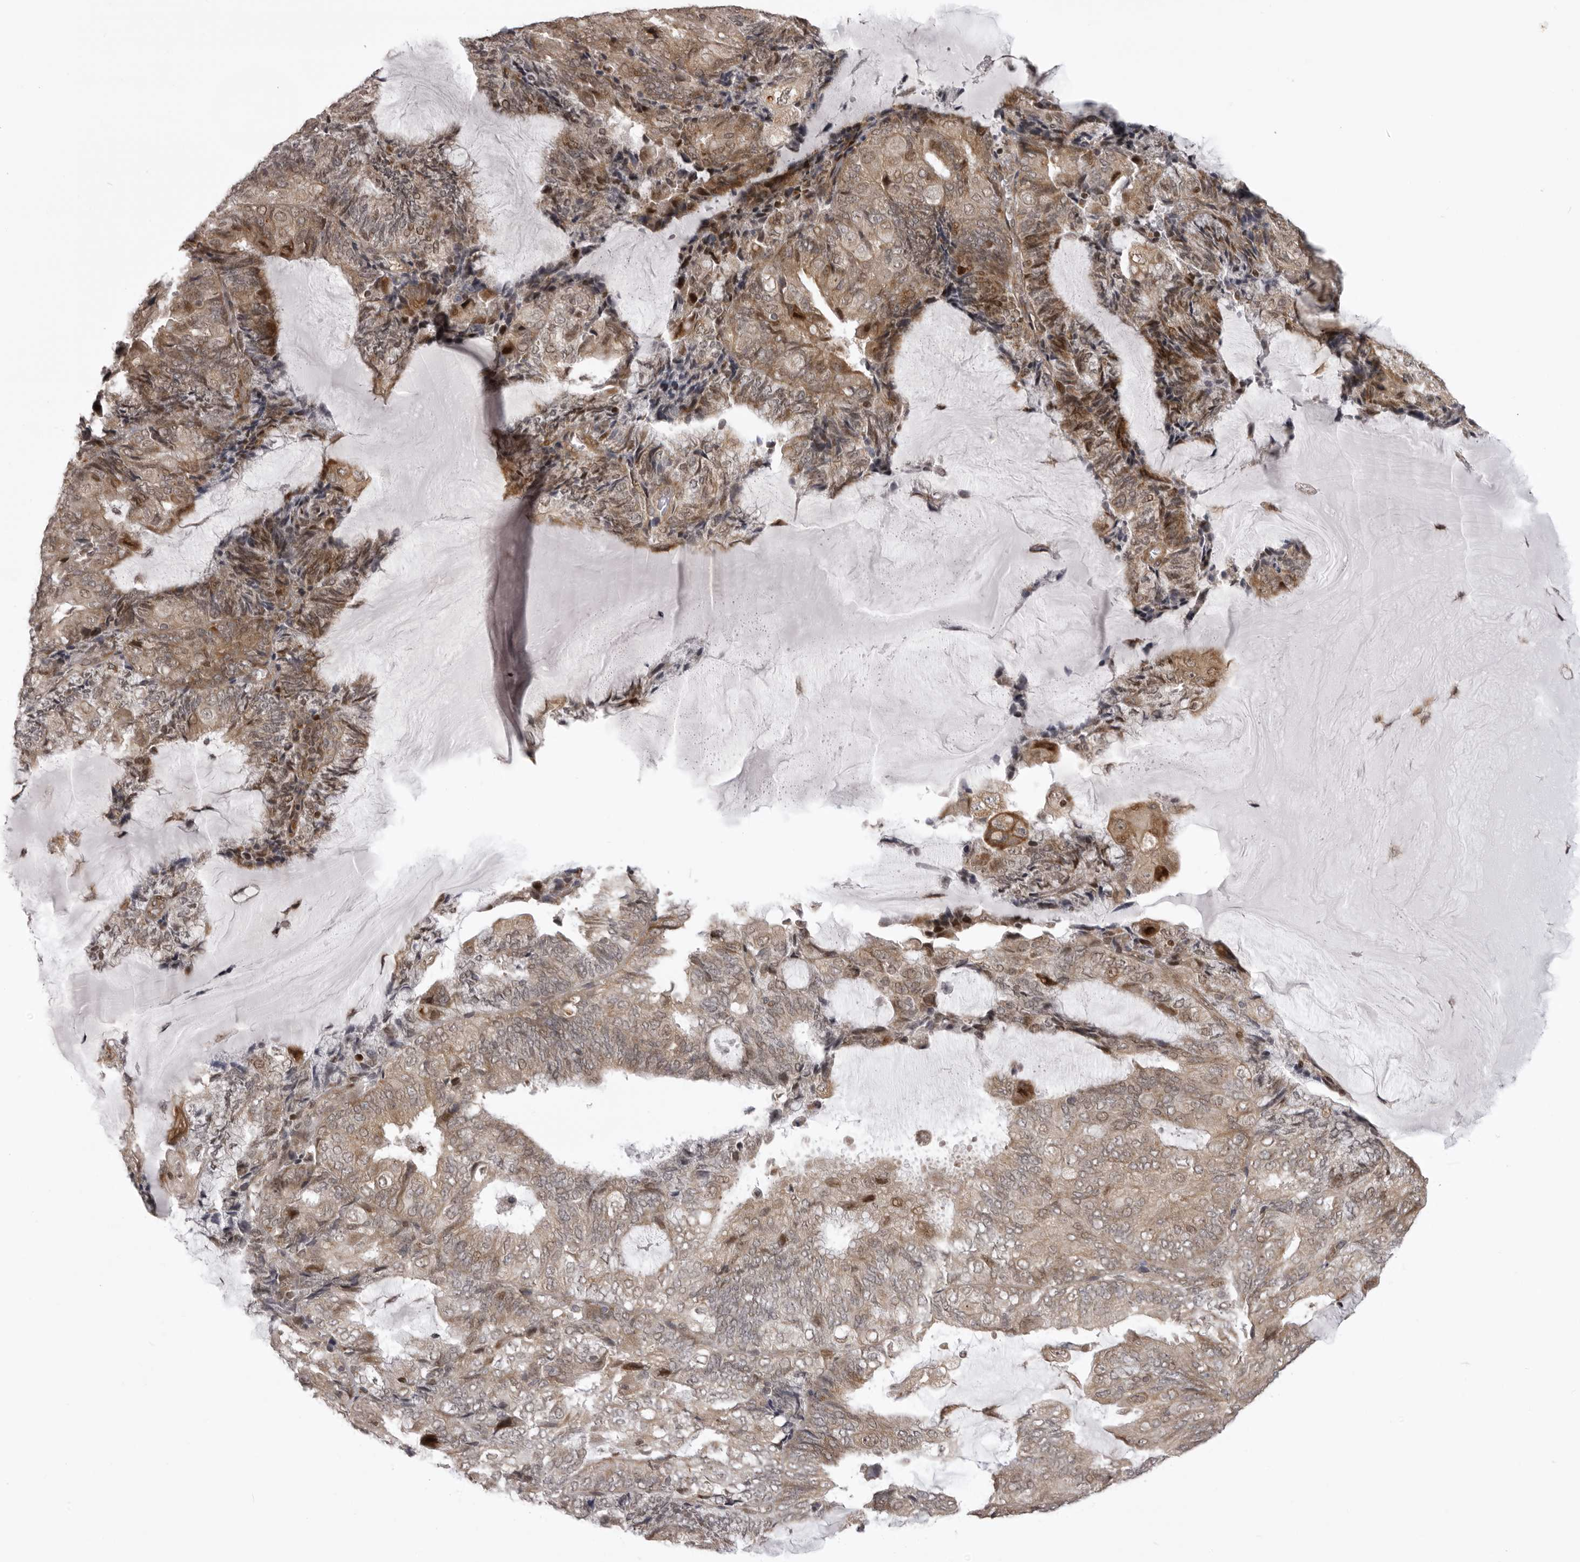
{"staining": {"intensity": "moderate", "quantity": "<25%", "location": "cytoplasmic/membranous,nuclear"}, "tissue": "endometrial cancer", "cell_type": "Tumor cells", "image_type": "cancer", "snomed": [{"axis": "morphology", "description": "Adenocarcinoma, NOS"}, {"axis": "topography", "description": "Endometrium"}], "caption": "Human endometrial cancer stained with a brown dye reveals moderate cytoplasmic/membranous and nuclear positive staining in approximately <25% of tumor cells.", "gene": "C1orf109", "patient": {"sex": "female", "age": 81}}